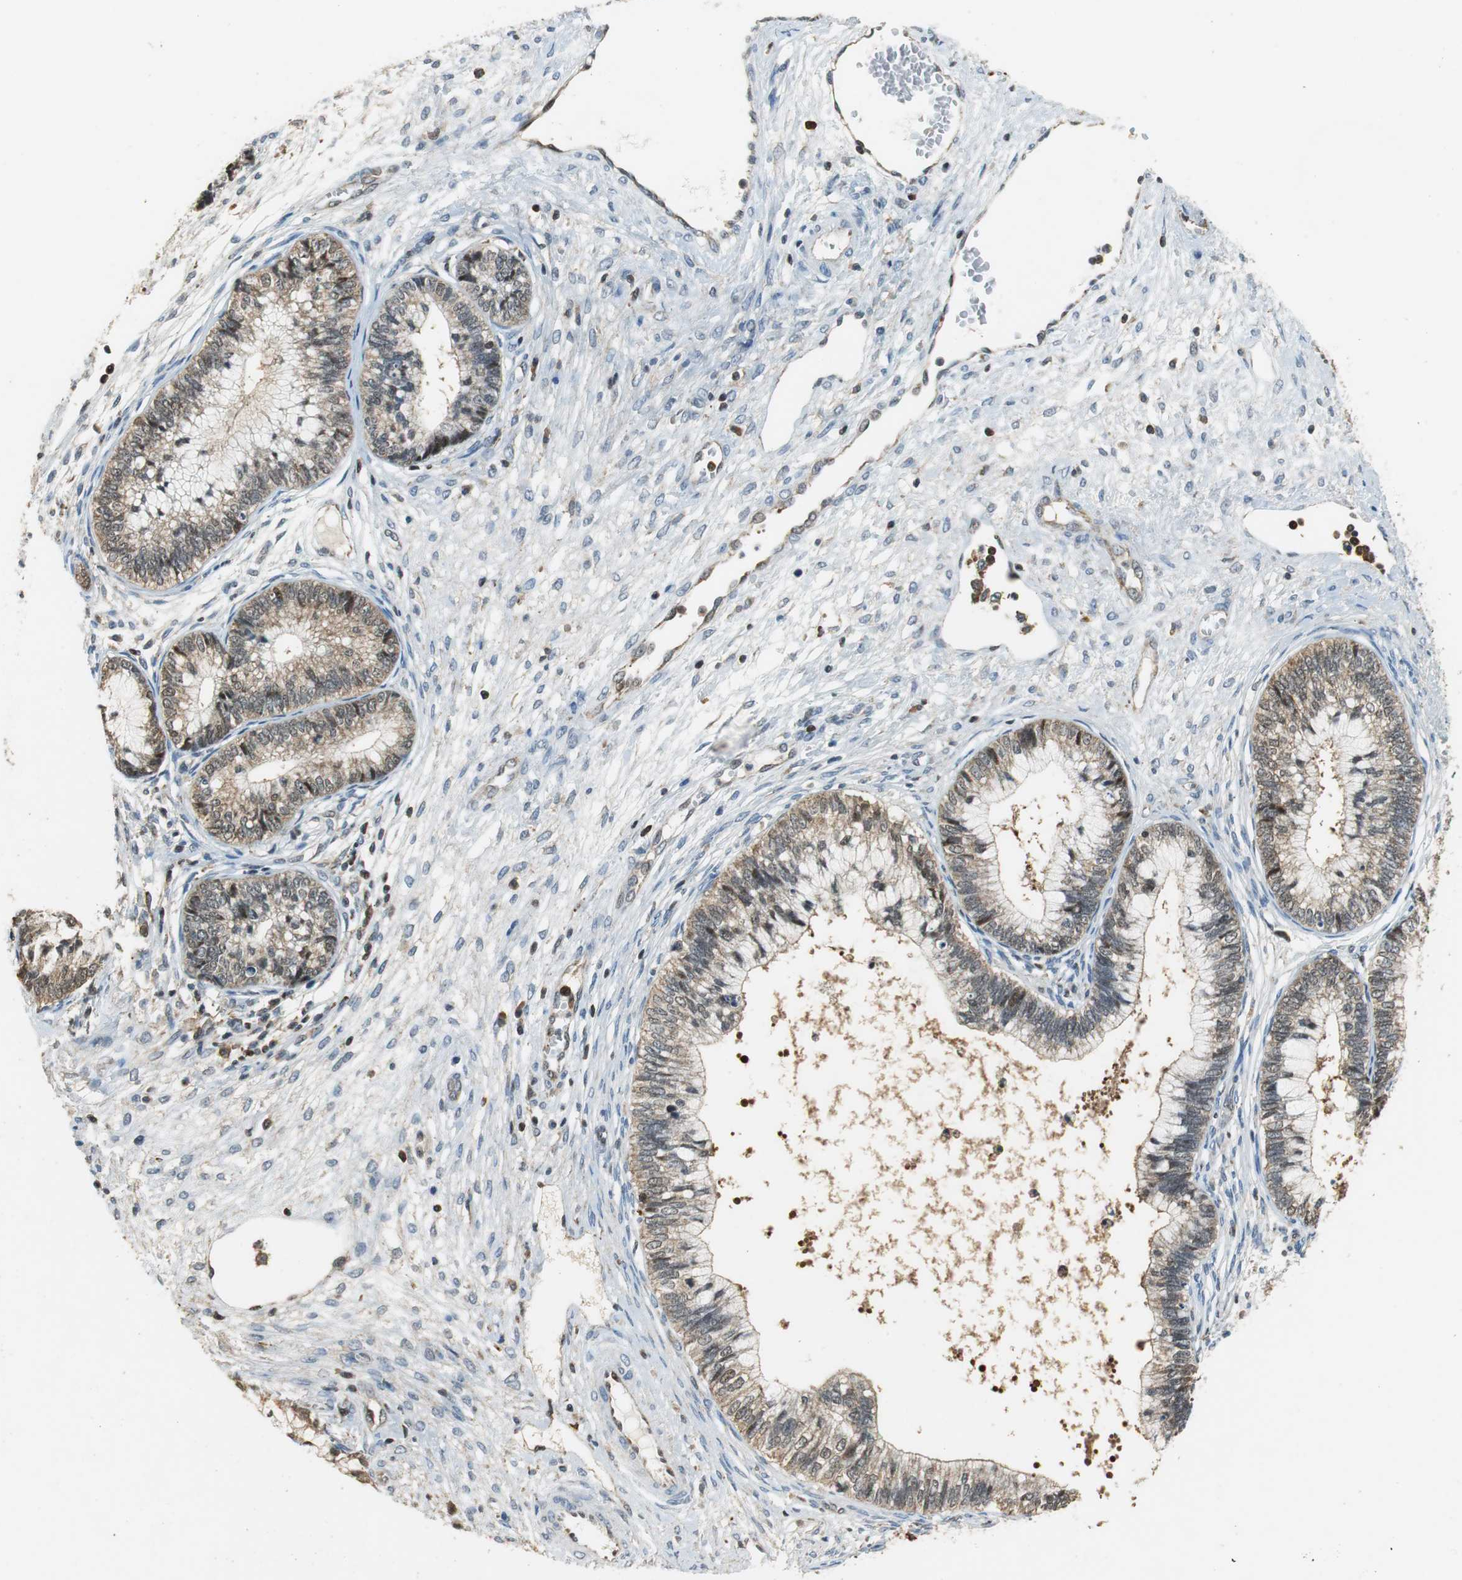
{"staining": {"intensity": "weak", "quantity": ">75%", "location": "cytoplasmic/membranous"}, "tissue": "cervical cancer", "cell_type": "Tumor cells", "image_type": "cancer", "snomed": [{"axis": "morphology", "description": "Adenocarcinoma, NOS"}, {"axis": "topography", "description": "Cervix"}], "caption": "A high-resolution photomicrograph shows IHC staining of cervical cancer, which demonstrates weak cytoplasmic/membranous staining in approximately >75% of tumor cells.", "gene": "GSDMD", "patient": {"sex": "female", "age": 44}}